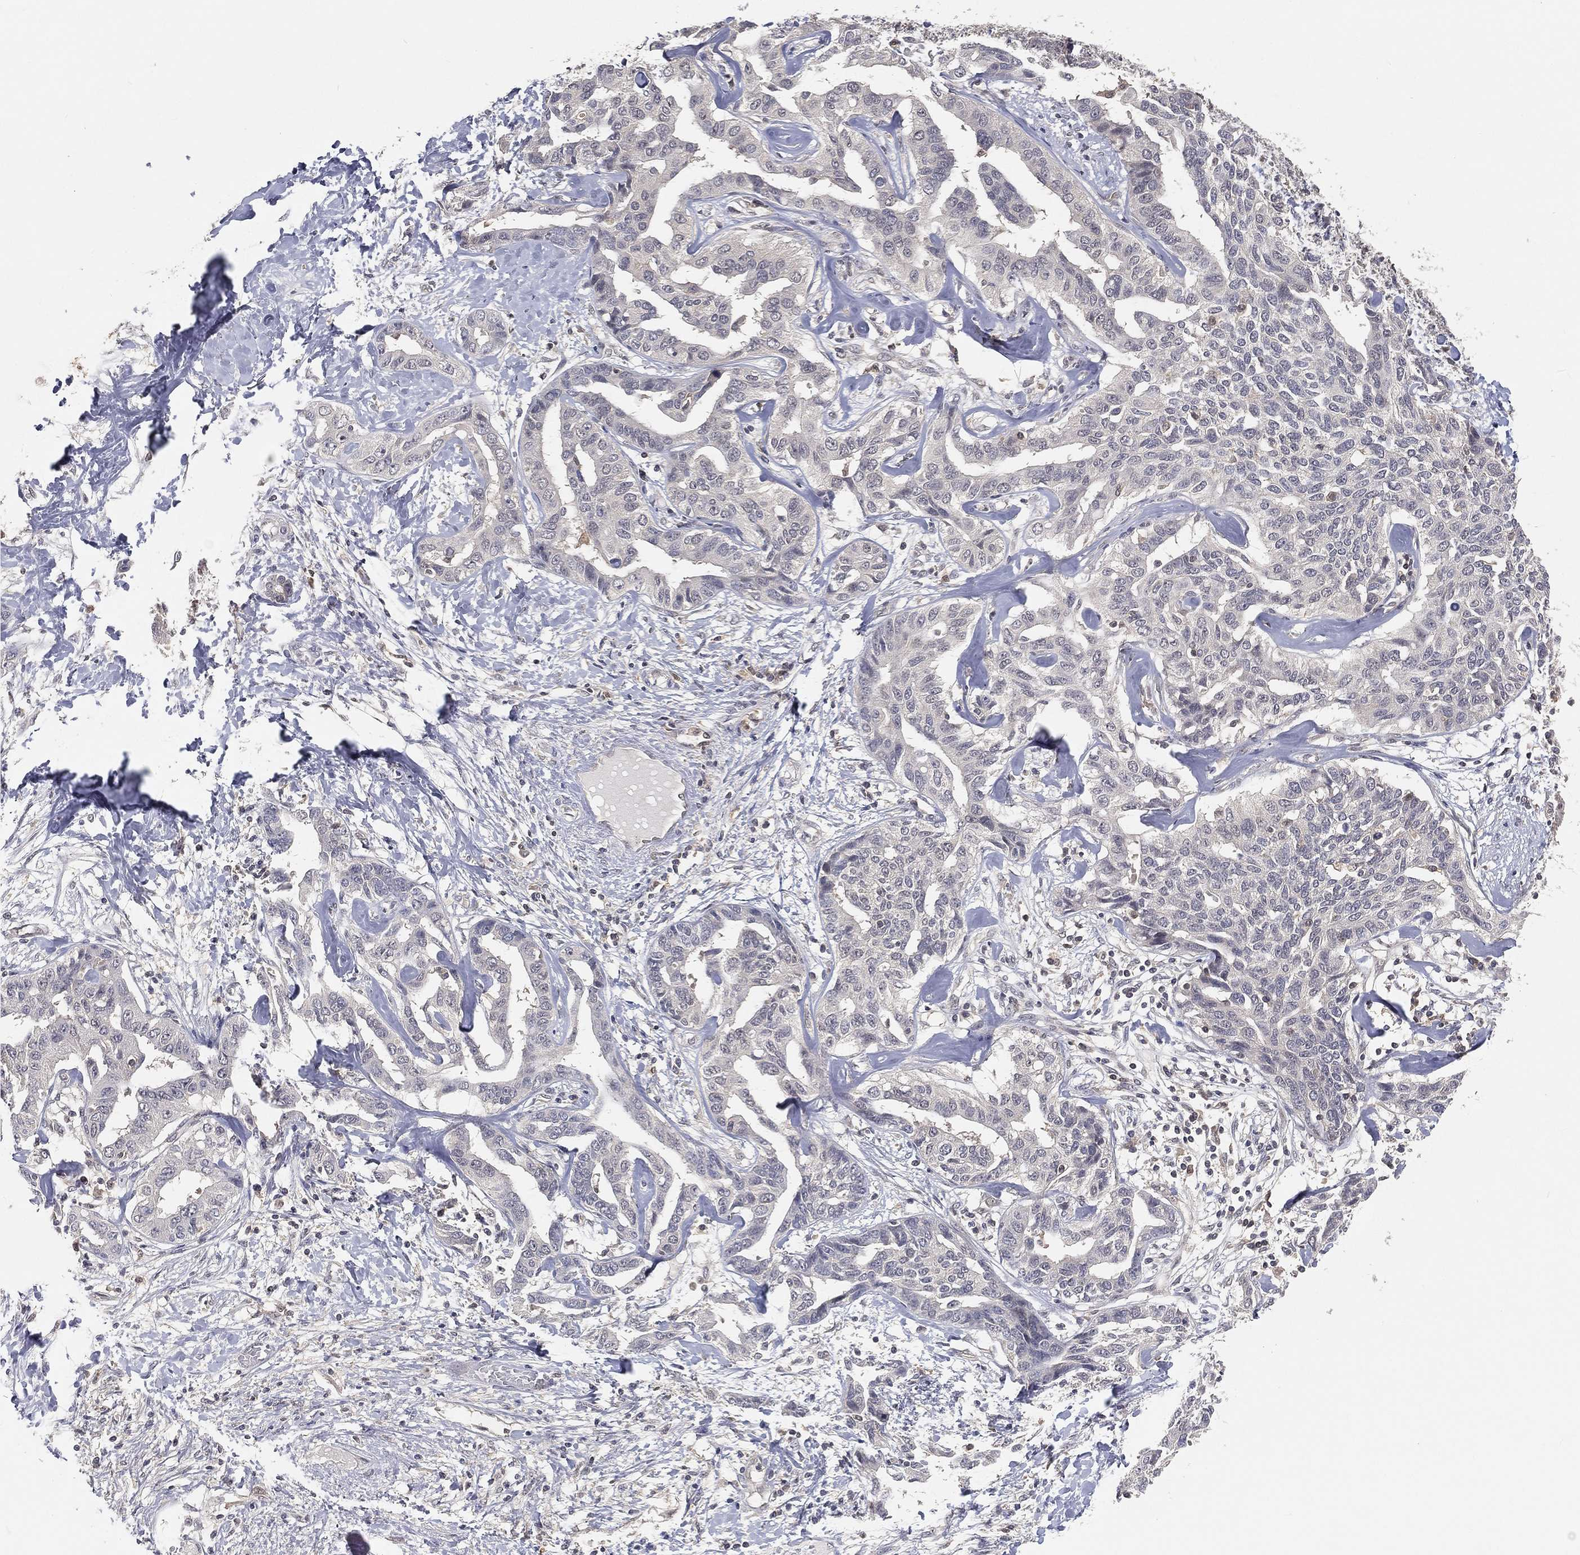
{"staining": {"intensity": "negative", "quantity": "none", "location": "none"}, "tissue": "liver cancer", "cell_type": "Tumor cells", "image_type": "cancer", "snomed": [{"axis": "morphology", "description": "Cholangiocarcinoma"}, {"axis": "topography", "description": "Liver"}], "caption": "A micrograph of human liver cancer is negative for staining in tumor cells.", "gene": "MAPK1", "patient": {"sex": "male", "age": 59}}